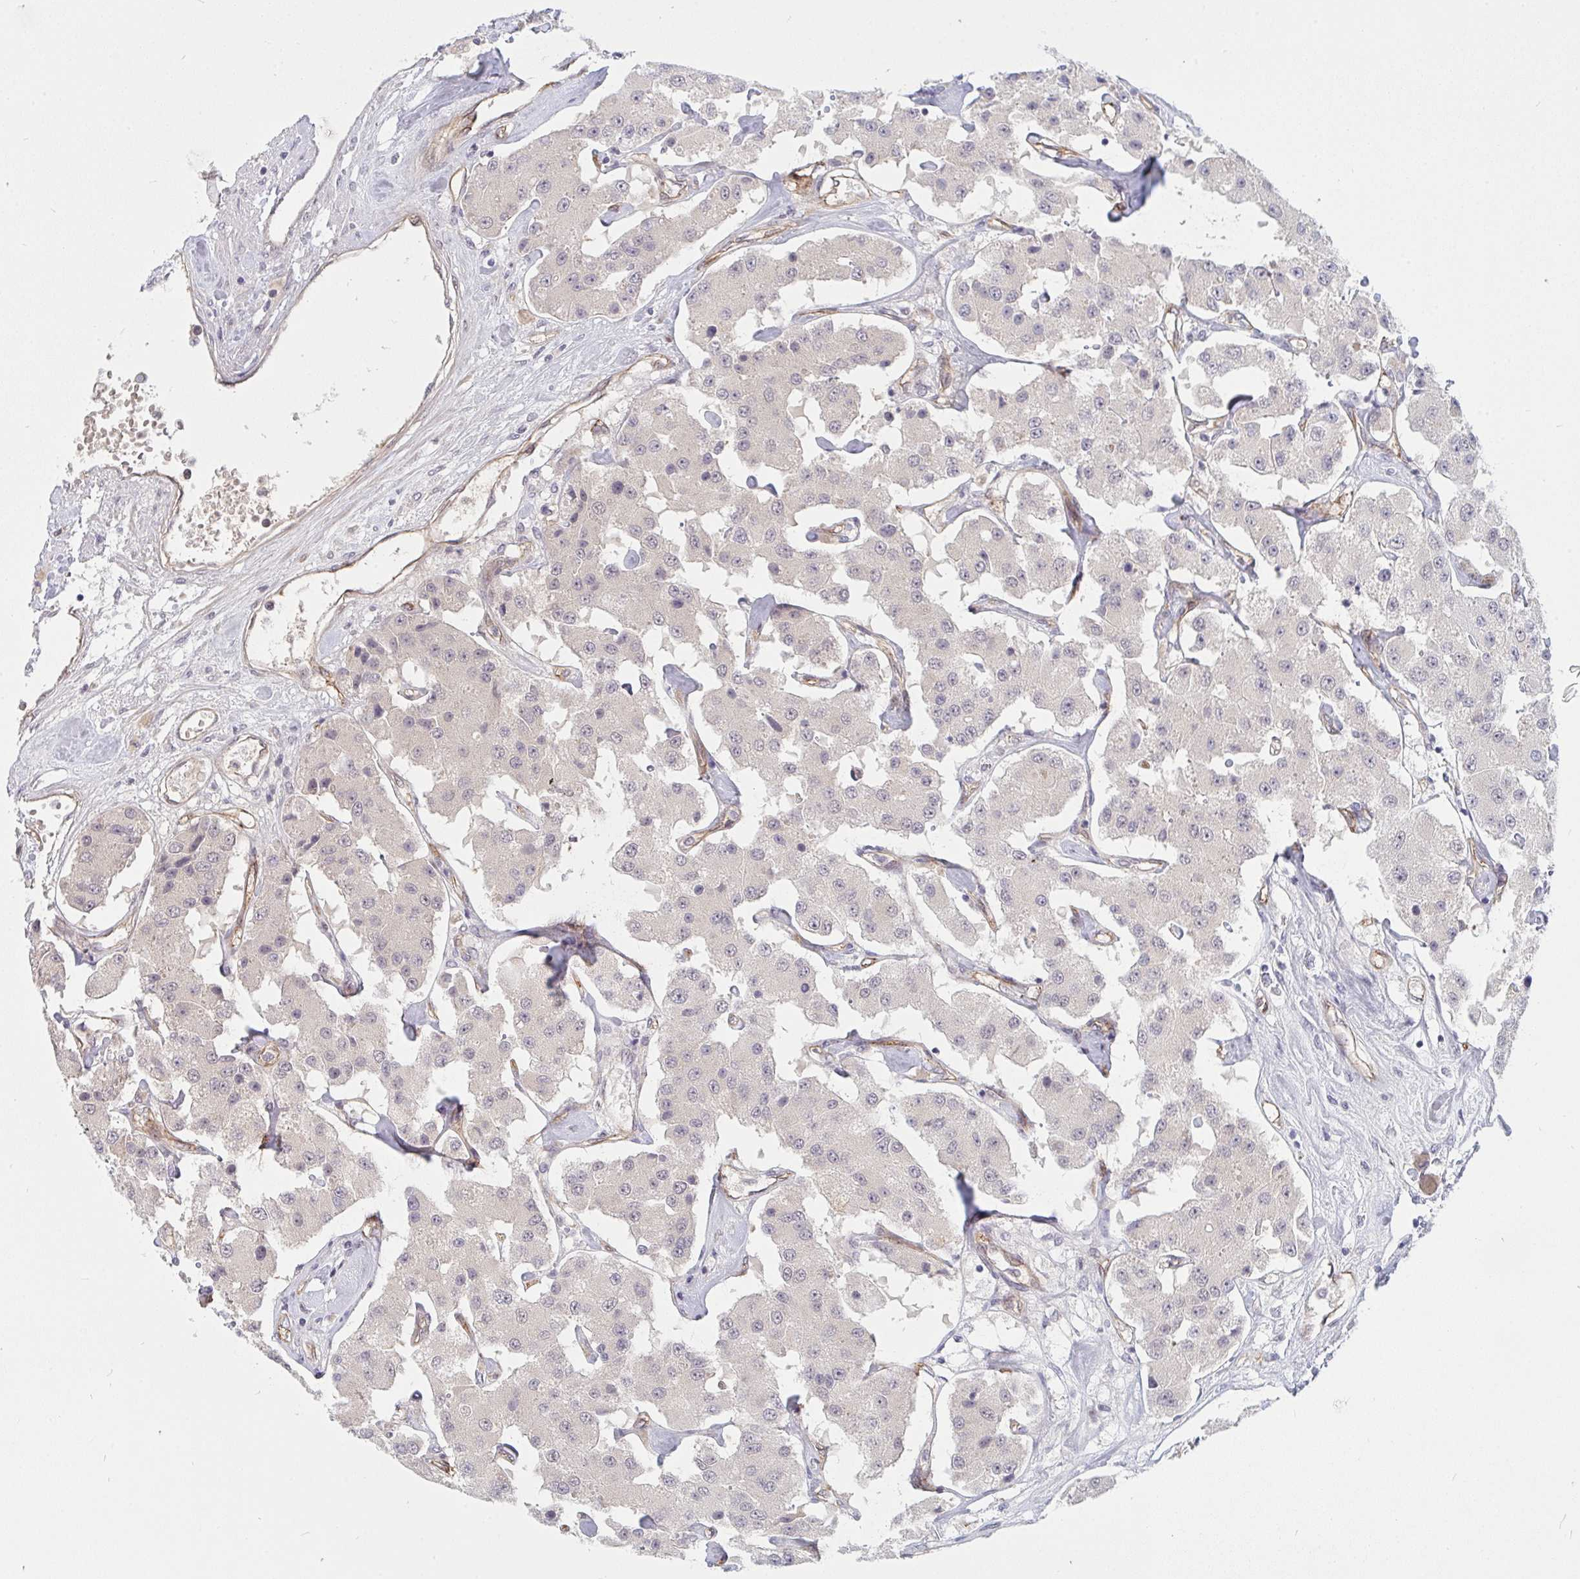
{"staining": {"intensity": "negative", "quantity": "none", "location": "none"}, "tissue": "carcinoid", "cell_type": "Tumor cells", "image_type": "cancer", "snomed": [{"axis": "morphology", "description": "Carcinoid, malignant, NOS"}, {"axis": "topography", "description": "Pancreas"}], "caption": "Immunohistochemistry of carcinoid shows no positivity in tumor cells.", "gene": "DSCAML1", "patient": {"sex": "male", "age": 41}}